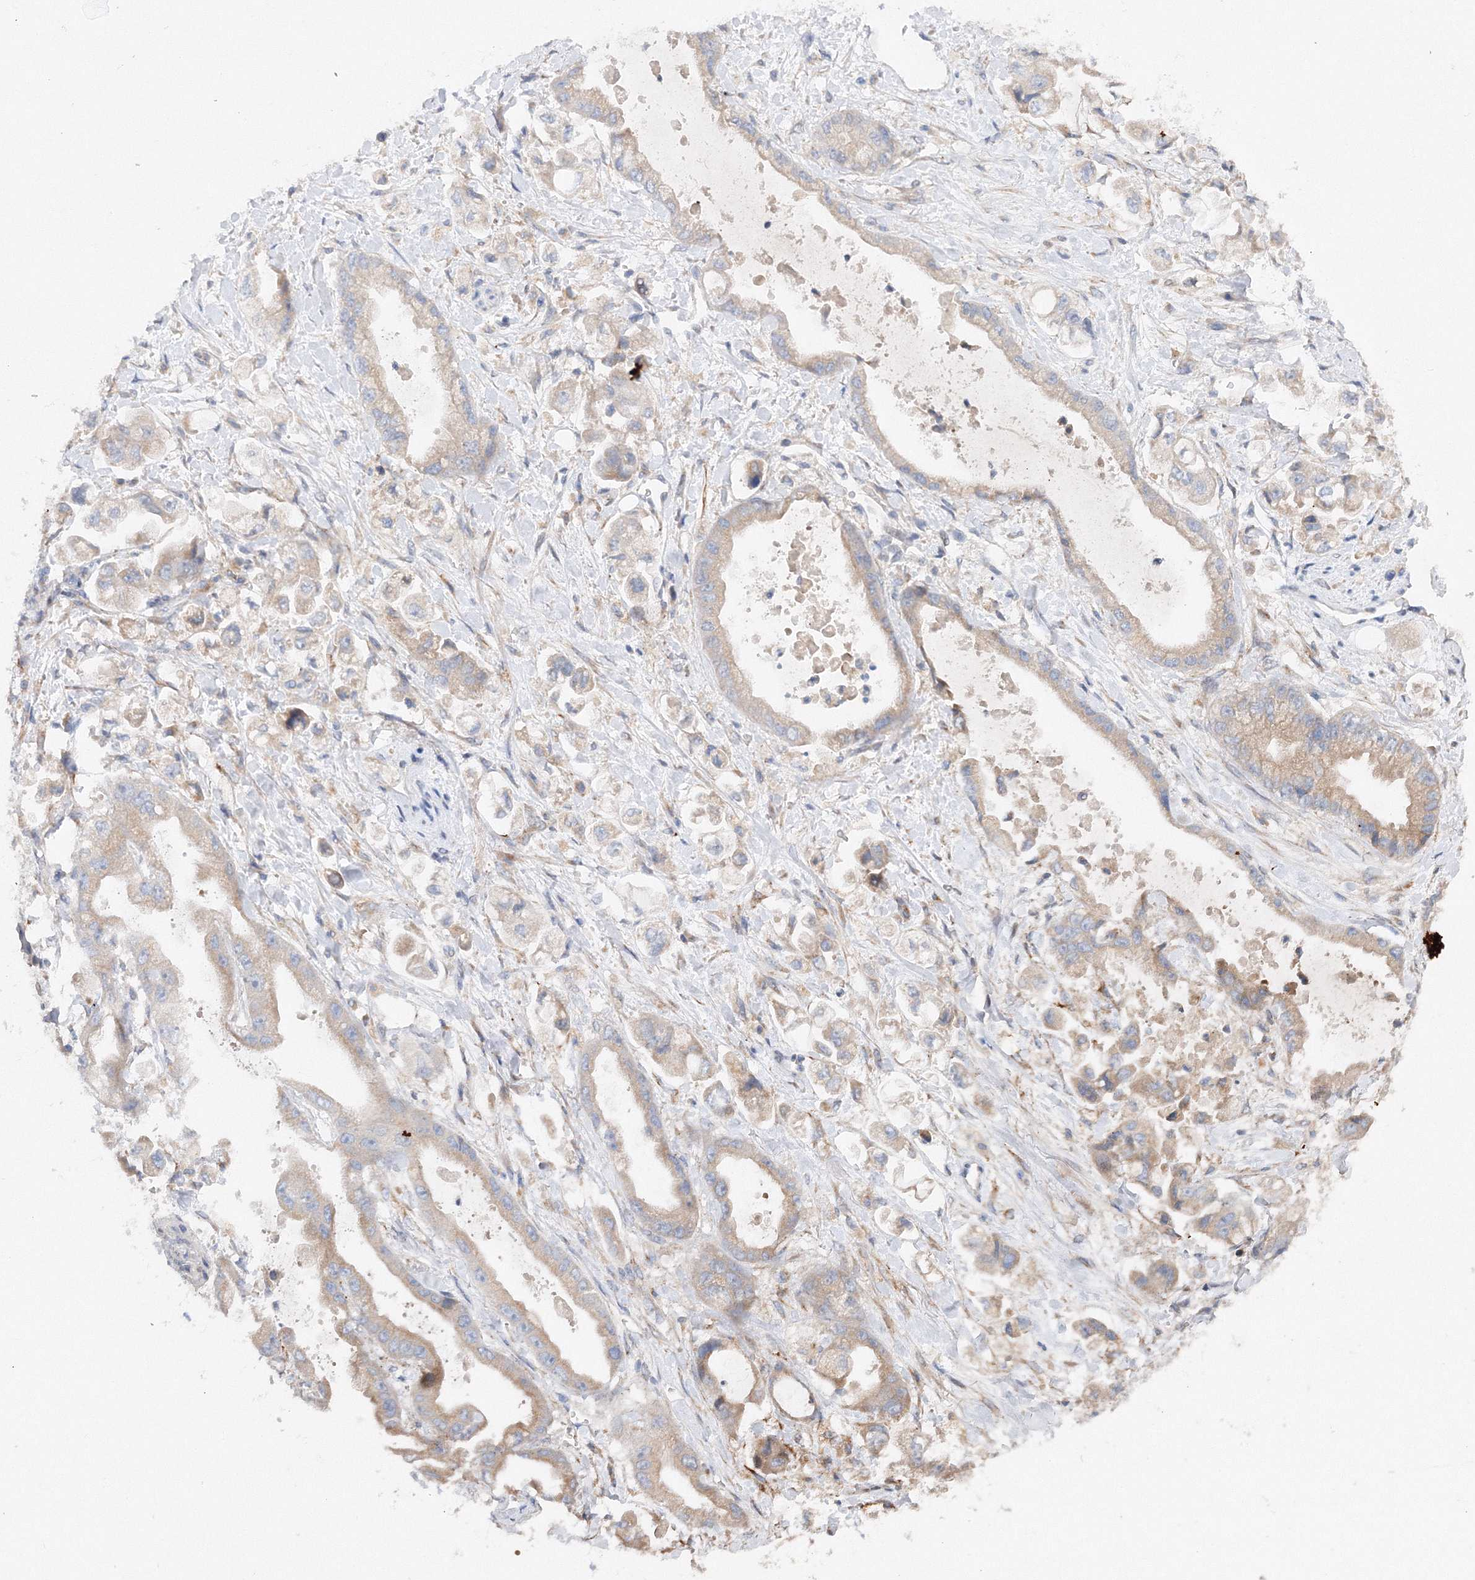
{"staining": {"intensity": "weak", "quantity": "25%-75%", "location": "cytoplasmic/membranous"}, "tissue": "stomach cancer", "cell_type": "Tumor cells", "image_type": "cancer", "snomed": [{"axis": "morphology", "description": "Adenocarcinoma, NOS"}, {"axis": "topography", "description": "Stomach"}], "caption": "This is a photomicrograph of immunohistochemistry staining of adenocarcinoma (stomach), which shows weak expression in the cytoplasmic/membranous of tumor cells.", "gene": "SLC36A1", "patient": {"sex": "male", "age": 62}}